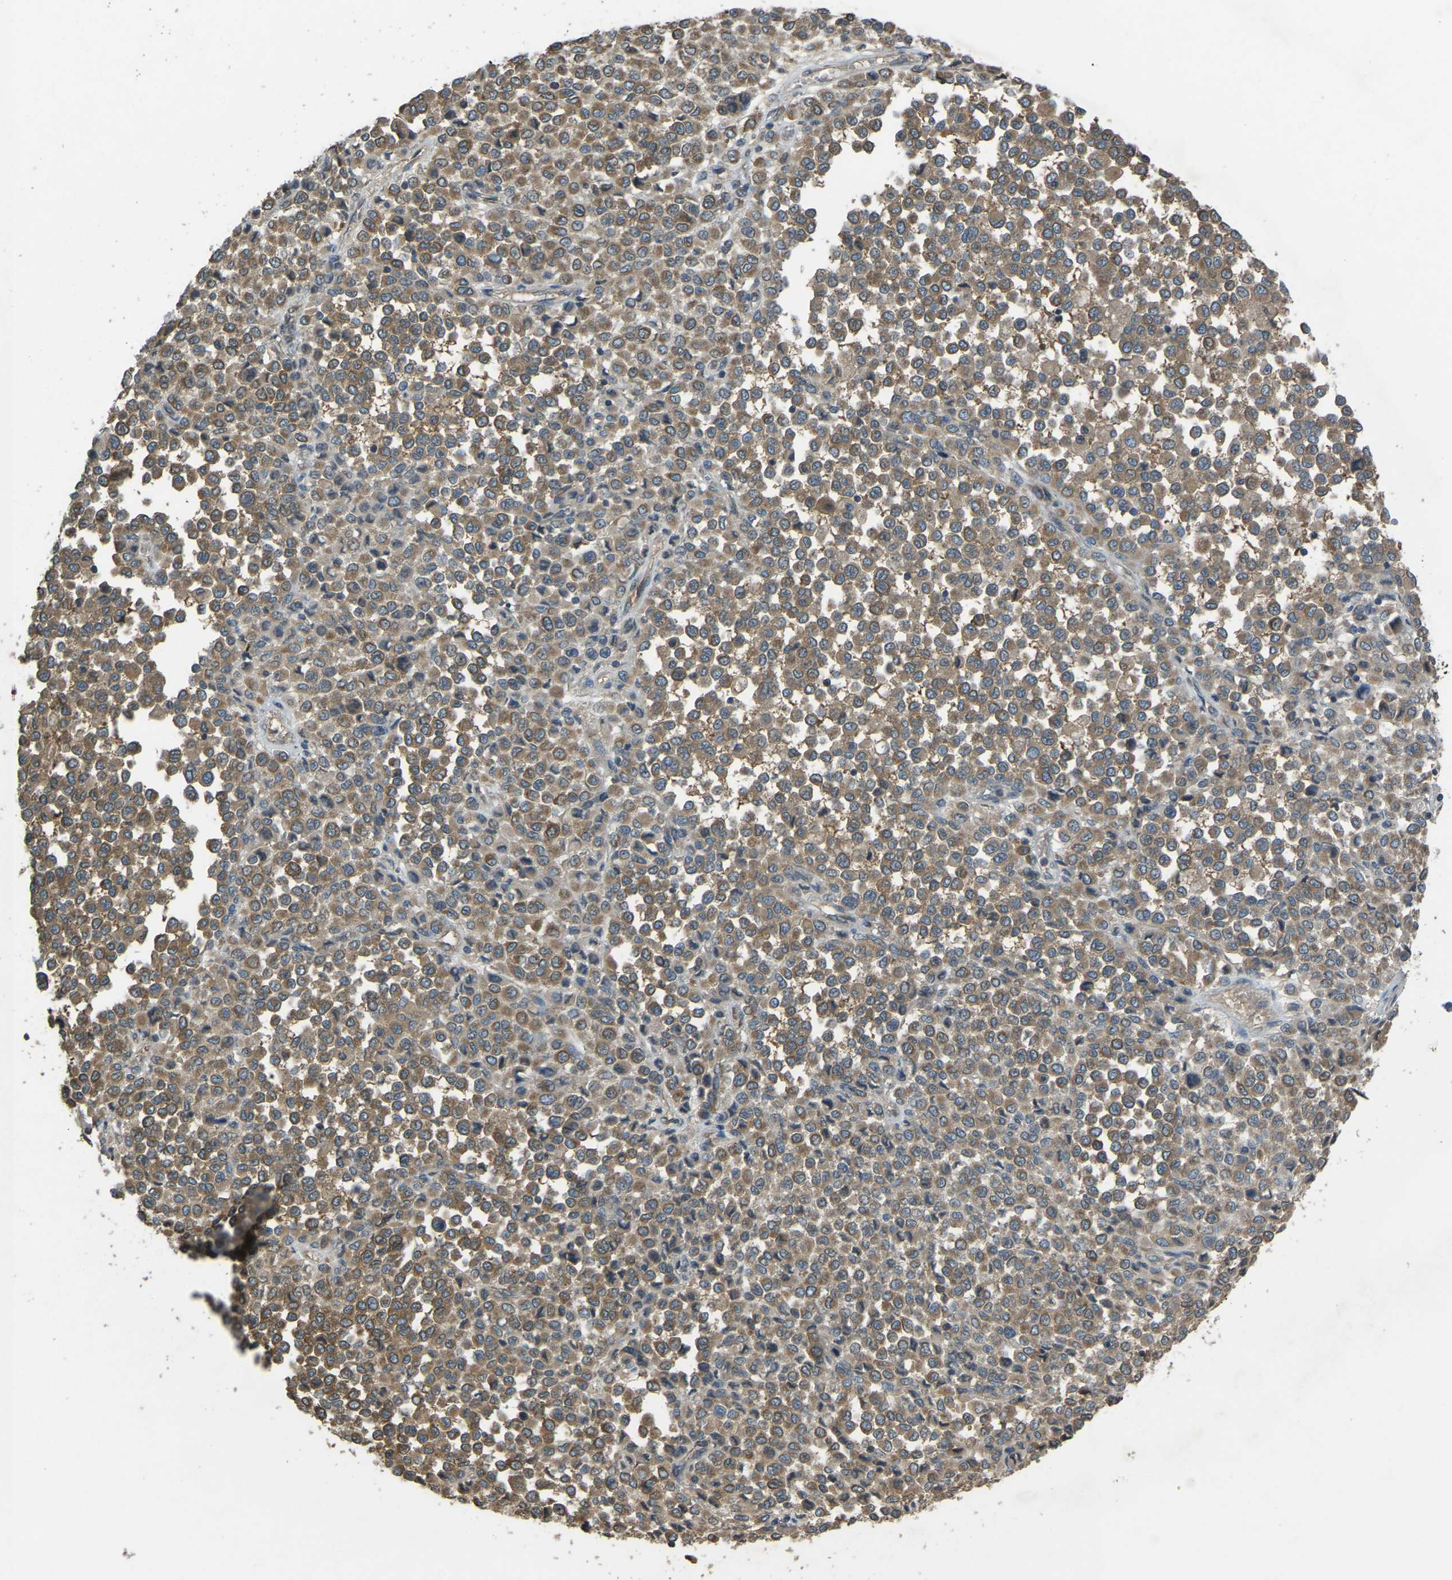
{"staining": {"intensity": "moderate", "quantity": ">75%", "location": "cytoplasmic/membranous"}, "tissue": "melanoma", "cell_type": "Tumor cells", "image_type": "cancer", "snomed": [{"axis": "morphology", "description": "Malignant melanoma, Metastatic site"}, {"axis": "topography", "description": "Pancreas"}], "caption": "Protein expression by immunohistochemistry shows moderate cytoplasmic/membranous staining in approximately >75% of tumor cells in malignant melanoma (metastatic site).", "gene": "AIMP1", "patient": {"sex": "female", "age": 30}}